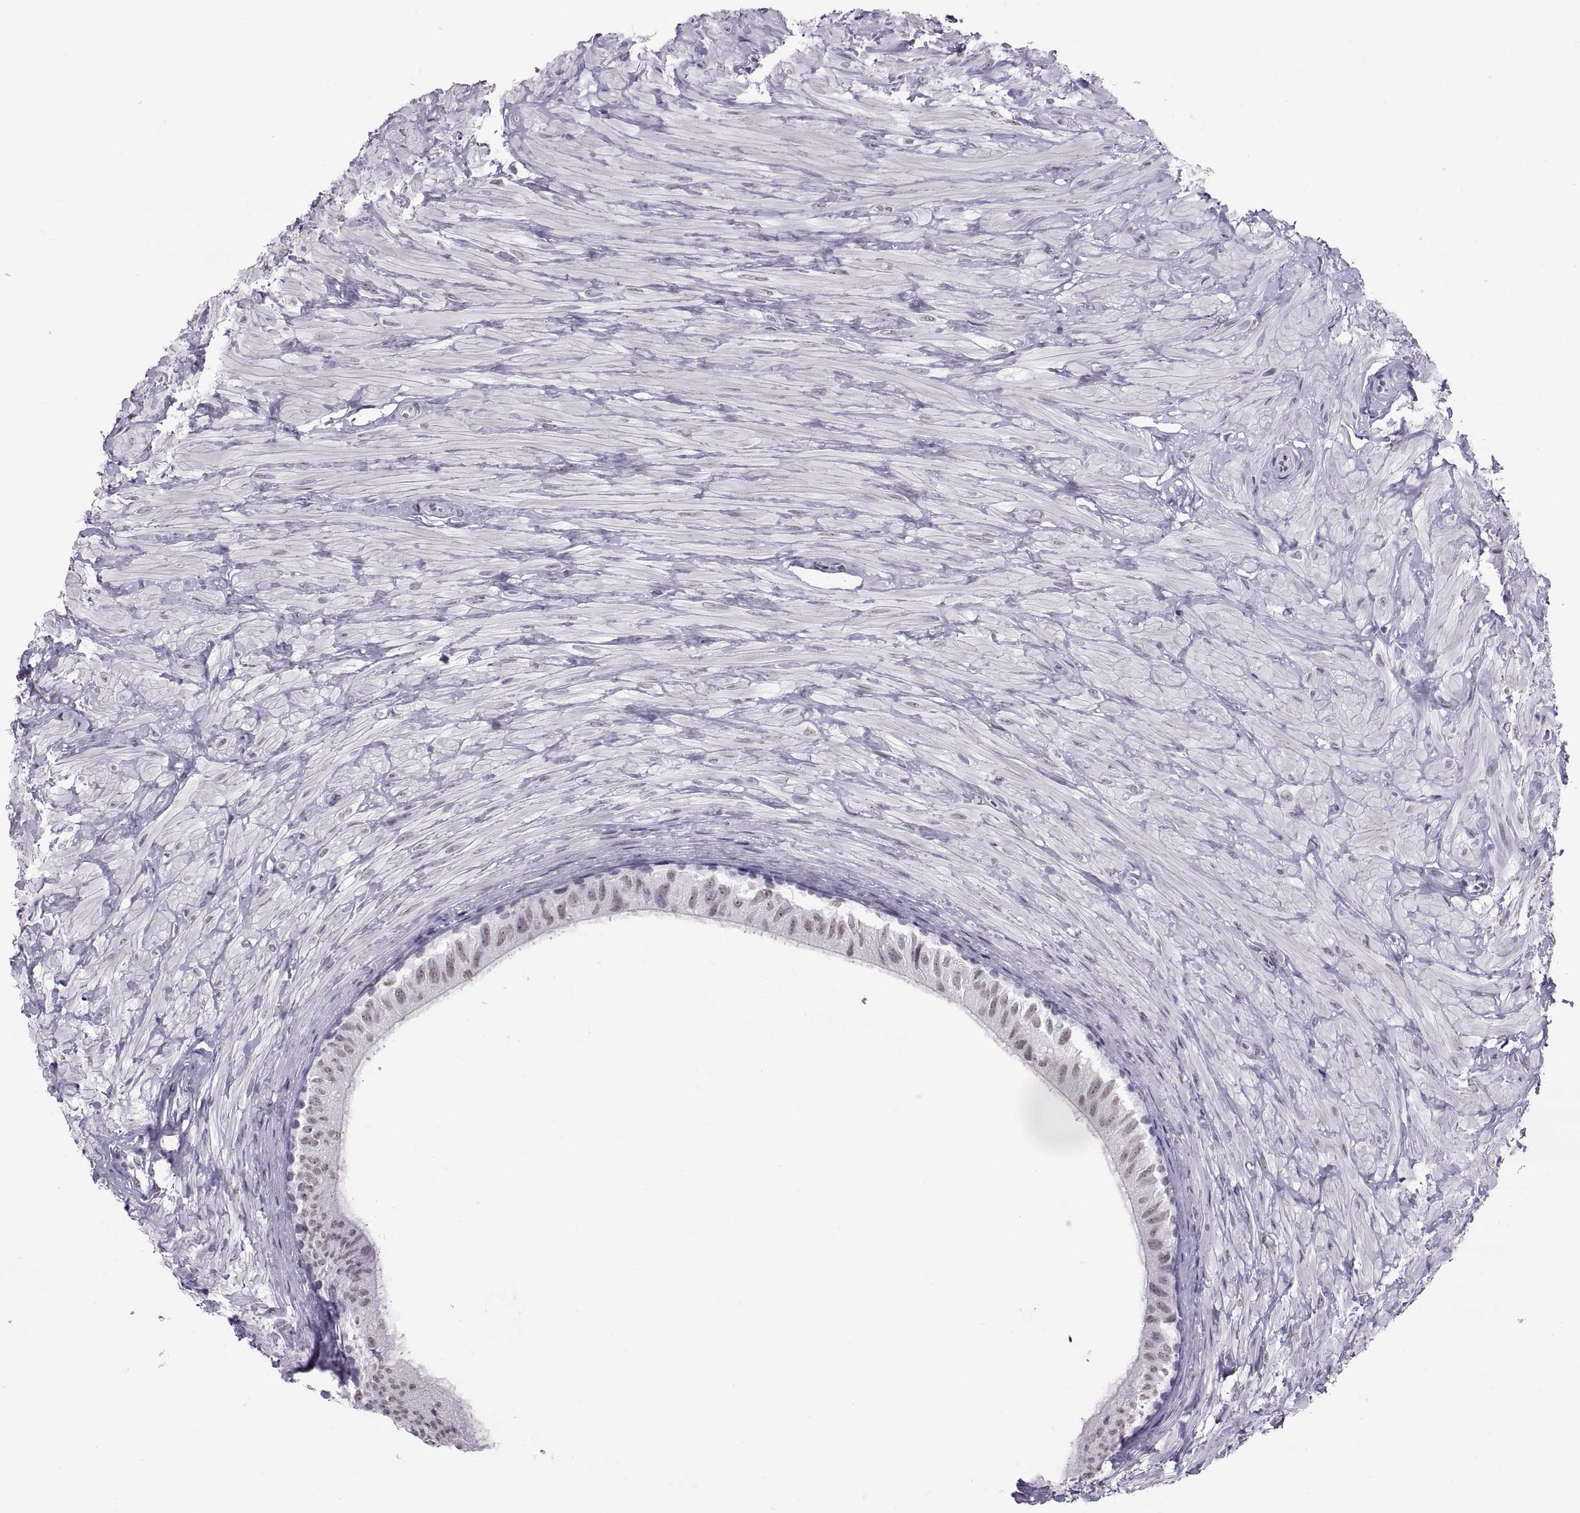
{"staining": {"intensity": "weak", "quantity": "<25%", "location": "nuclear"}, "tissue": "epididymis", "cell_type": "Glandular cells", "image_type": "normal", "snomed": [{"axis": "morphology", "description": "Normal tissue, NOS"}, {"axis": "topography", "description": "Epididymis"}], "caption": "Glandular cells show no significant protein expression in unremarkable epididymis. (Stains: DAB (3,3'-diaminobenzidine) immunohistochemistry with hematoxylin counter stain, Microscopy: brightfield microscopy at high magnification).", "gene": "CARTPT", "patient": {"sex": "male", "age": 32}}